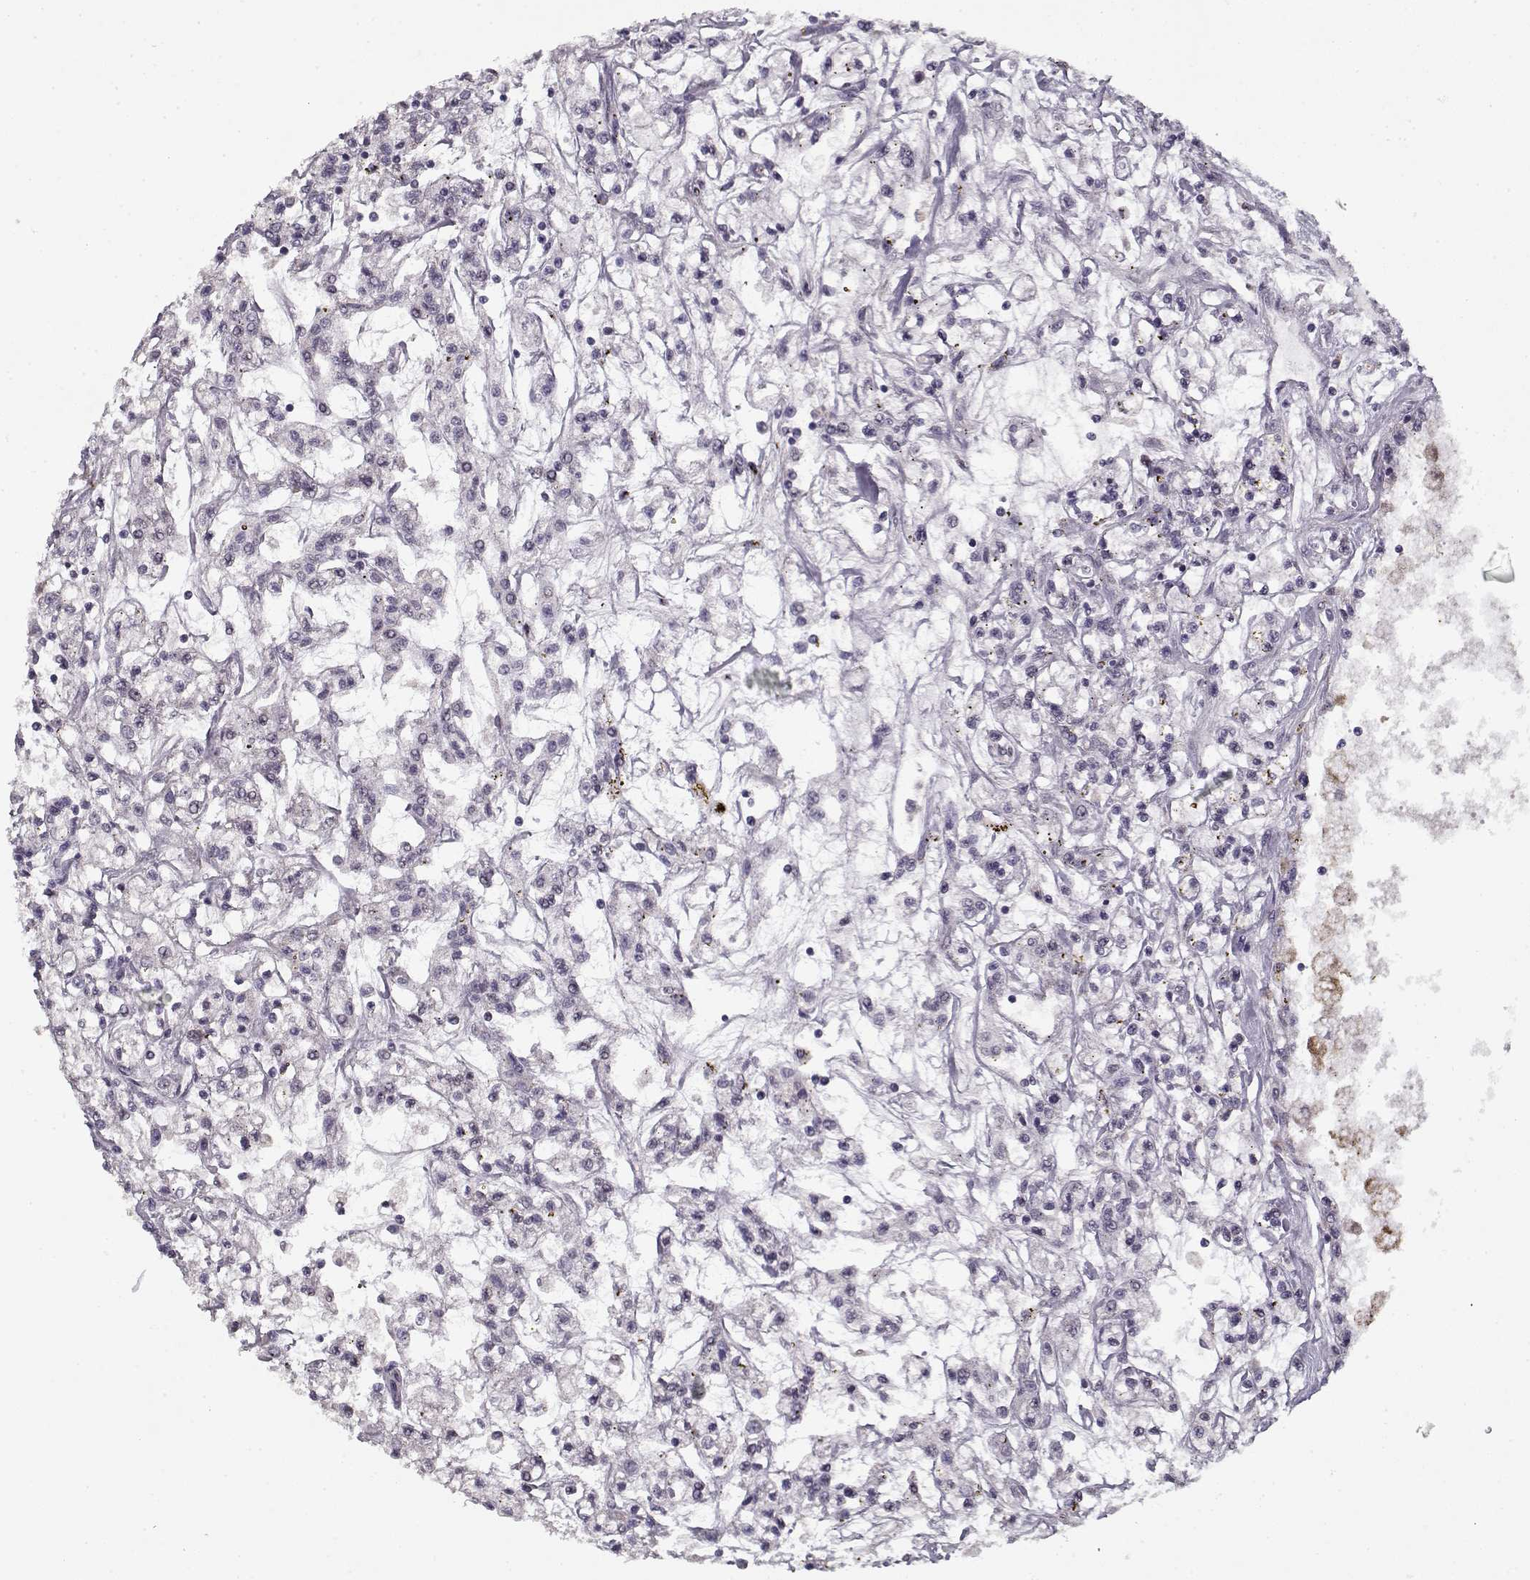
{"staining": {"intensity": "negative", "quantity": "none", "location": "none"}, "tissue": "renal cancer", "cell_type": "Tumor cells", "image_type": "cancer", "snomed": [{"axis": "morphology", "description": "Adenocarcinoma, NOS"}, {"axis": "topography", "description": "Kidney"}], "caption": "DAB immunohistochemical staining of renal adenocarcinoma exhibits no significant positivity in tumor cells.", "gene": "LAMA2", "patient": {"sex": "female", "age": 59}}